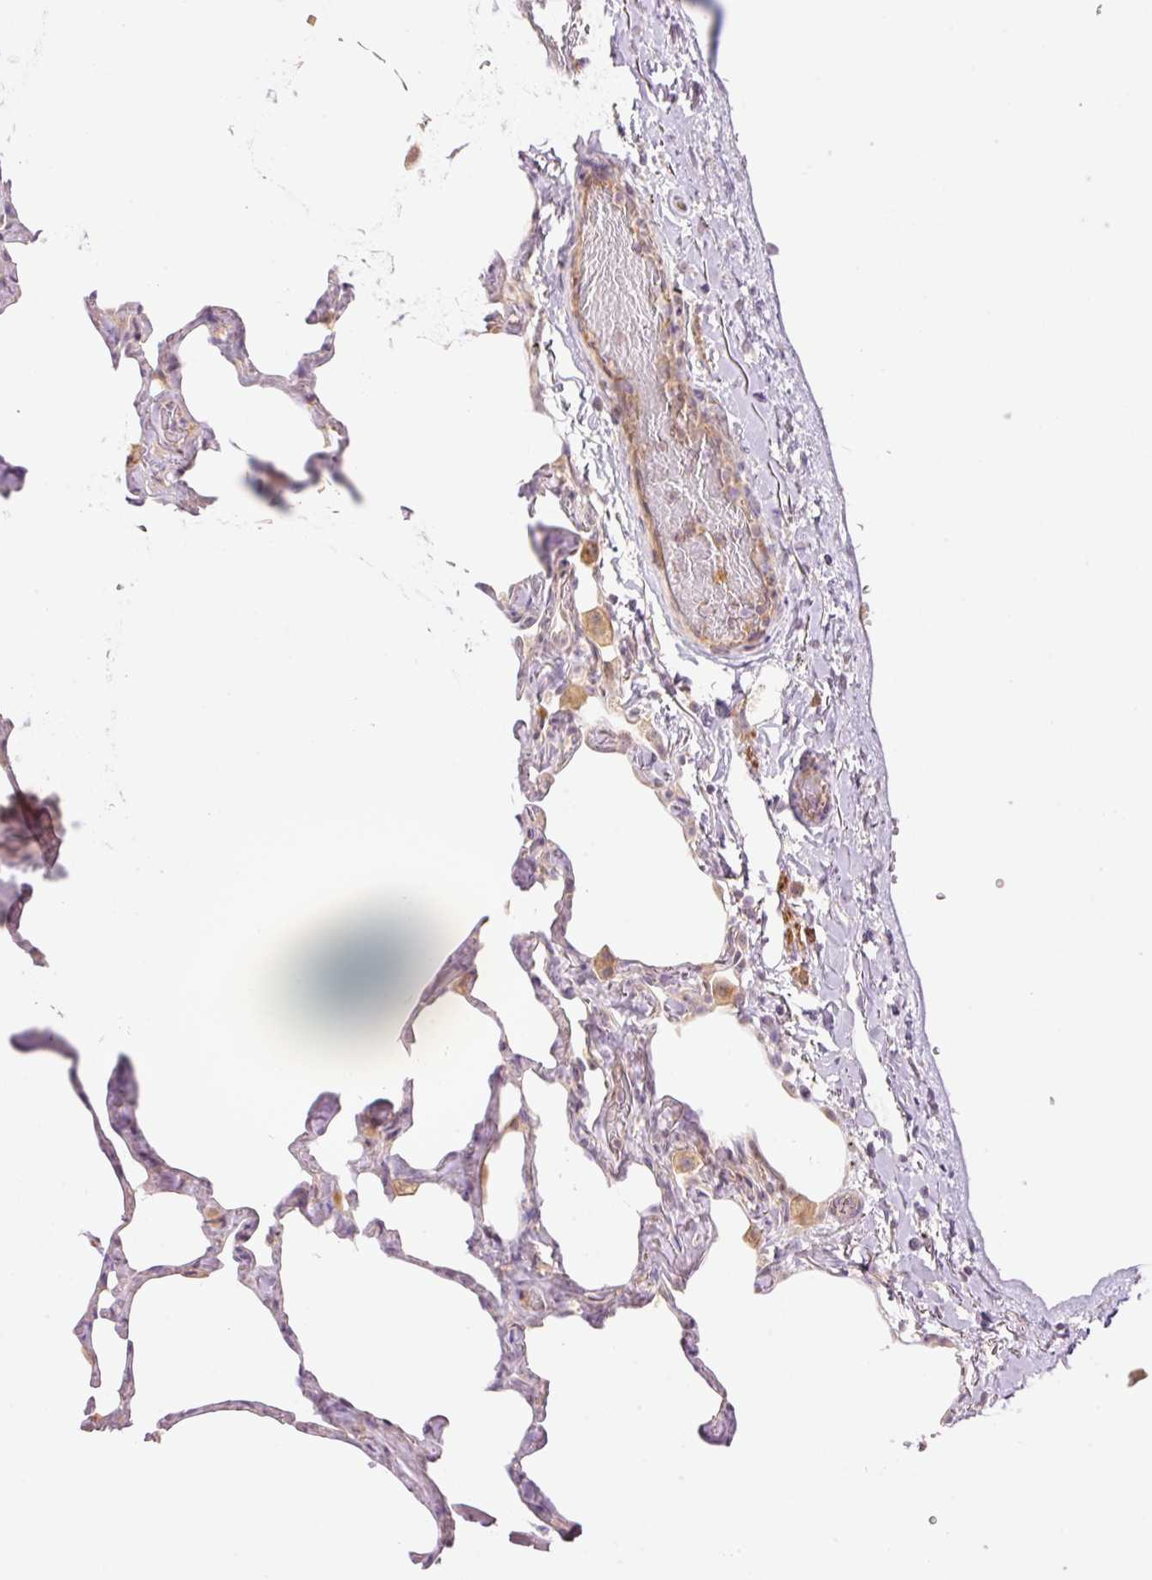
{"staining": {"intensity": "negative", "quantity": "none", "location": "none"}, "tissue": "lung", "cell_type": "Alveolar cells", "image_type": "normal", "snomed": [{"axis": "morphology", "description": "Normal tissue, NOS"}, {"axis": "topography", "description": "Lung"}], "caption": "This is an immunohistochemistry photomicrograph of normal human lung. There is no expression in alveolar cells.", "gene": "SLC29A3", "patient": {"sex": "male", "age": 65}}